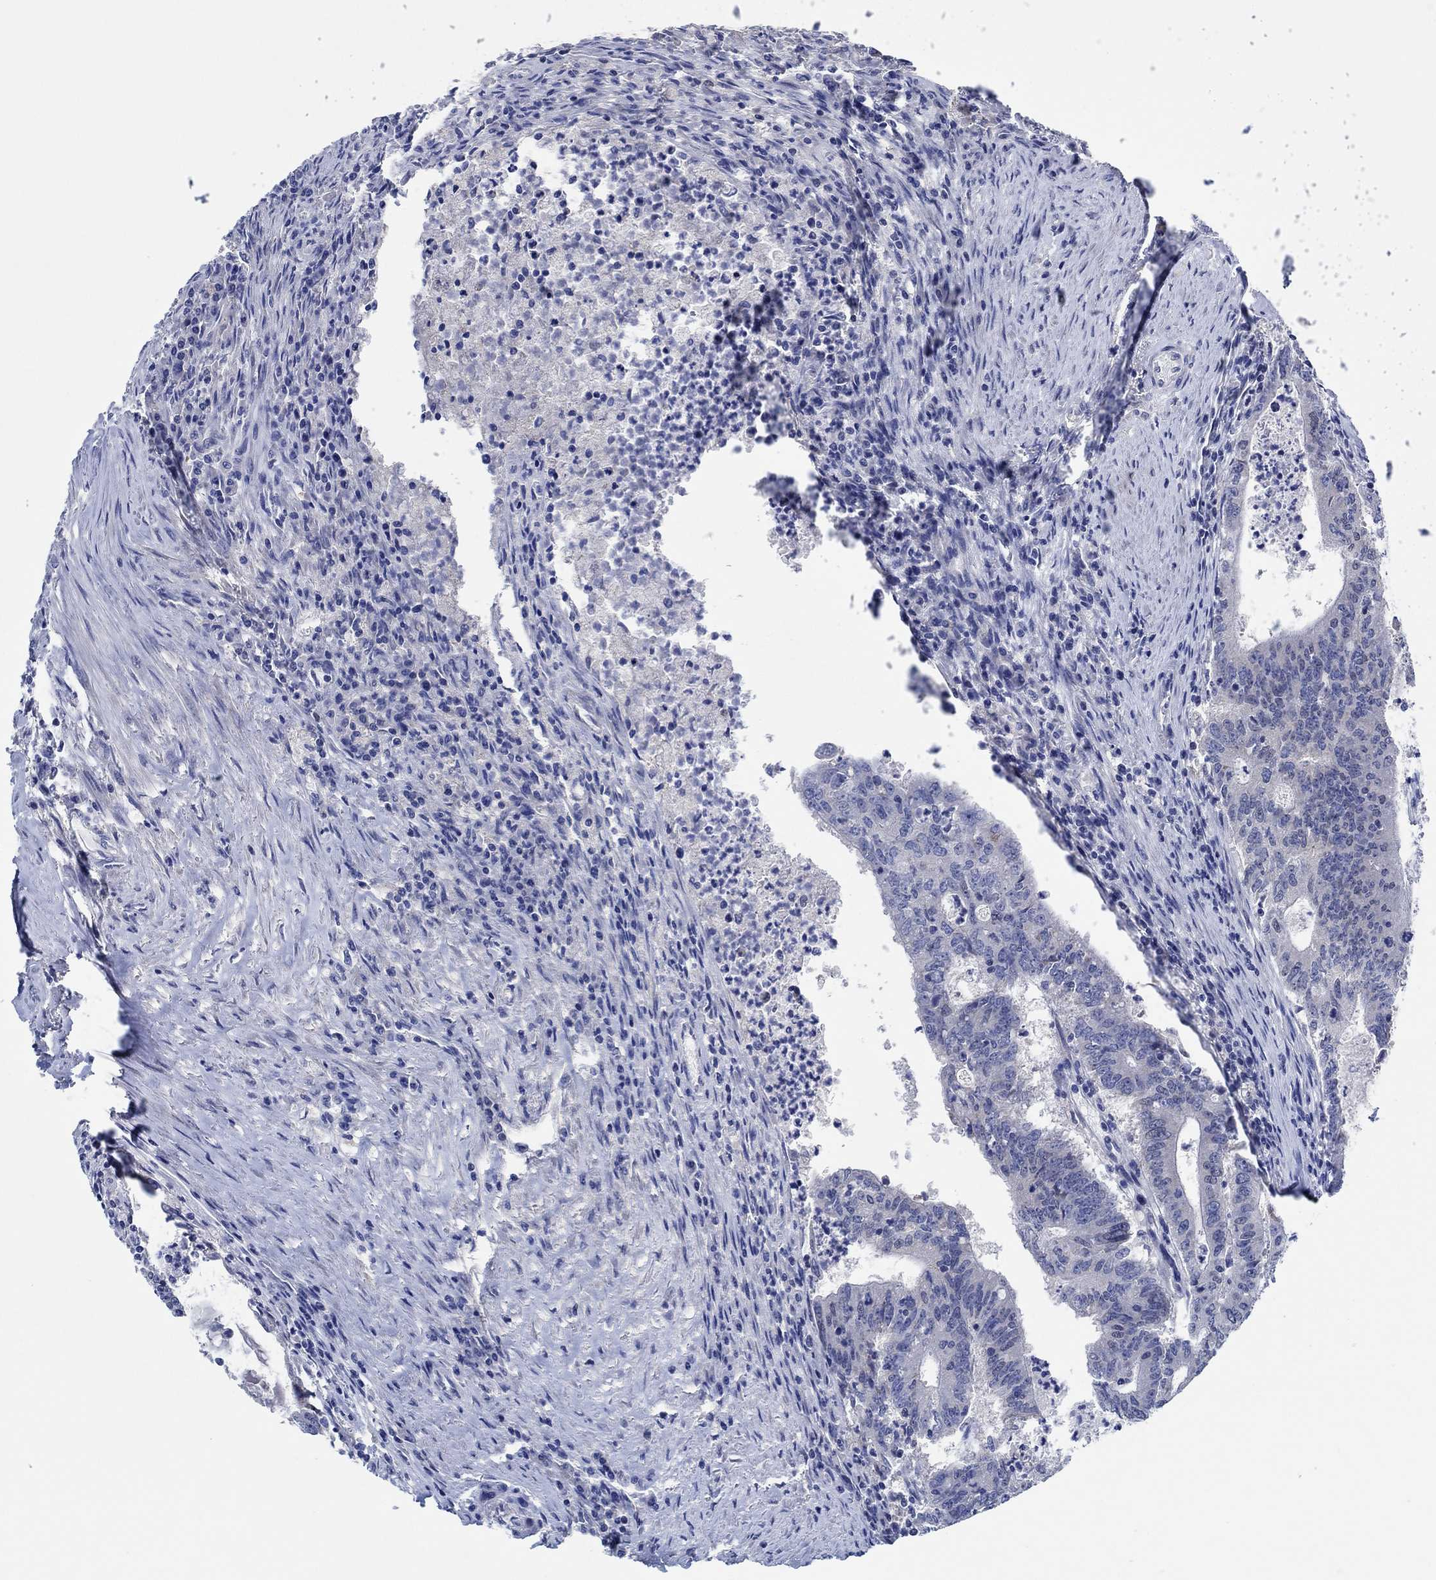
{"staining": {"intensity": "negative", "quantity": "none", "location": "none"}, "tissue": "colorectal cancer", "cell_type": "Tumor cells", "image_type": "cancer", "snomed": [{"axis": "morphology", "description": "Adenocarcinoma, NOS"}, {"axis": "topography", "description": "Colon"}], "caption": "IHC micrograph of neoplastic tissue: colorectal cancer stained with DAB (3,3'-diaminobenzidine) reveals no significant protein expression in tumor cells. (Brightfield microscopy of DAB (3,3'-diaminobenzidine) immunohistochemistry at high magnification).", "gene": "PRRT3", "patient": {"sex": "female", "age": 70}}